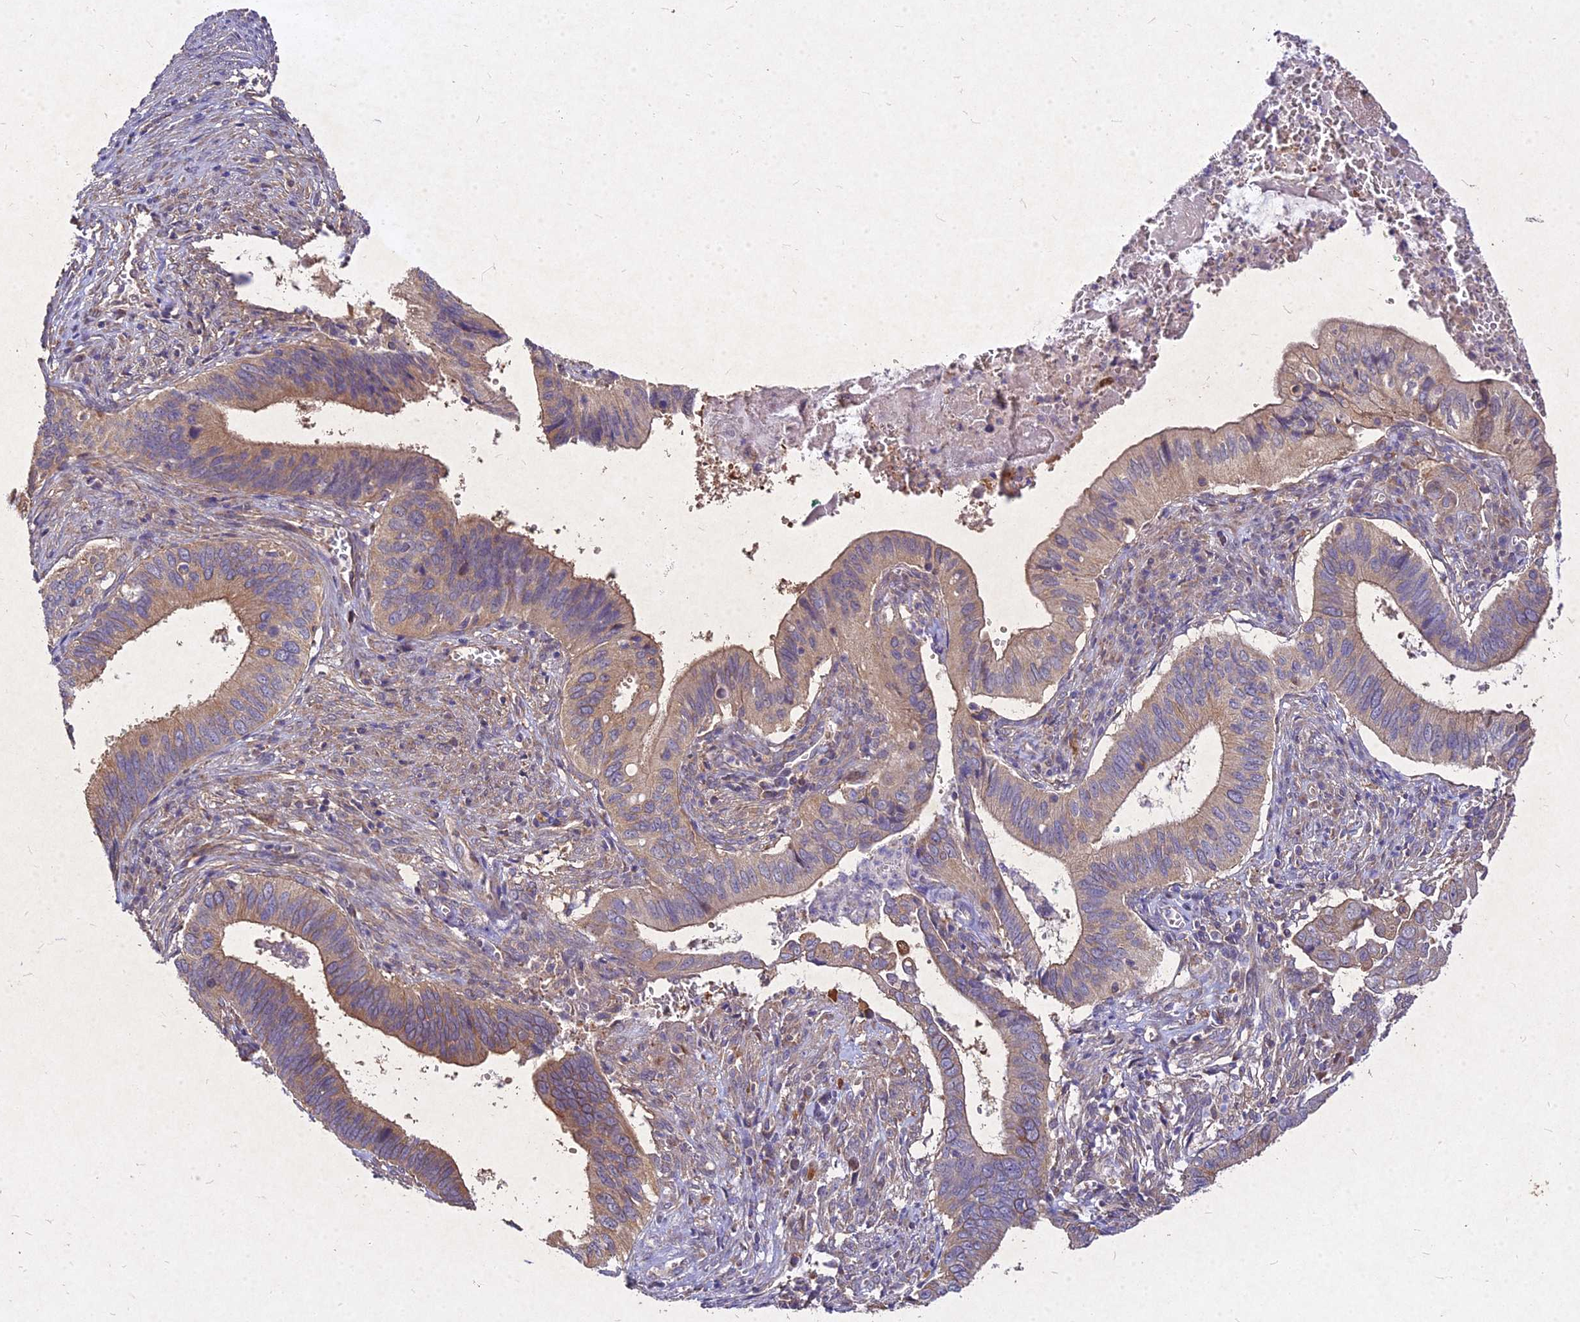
{"staining": {"intensity": "moderate", "quantity": ">75%", "location": "cytoplasmic/membranous"}, "tissue": "cervical cancer", "cell_type": "Tumor cells", "image_type": "cancer", "snomed": [{"axis": "morphology", "description": "Adenocarcinoma, NOS"}, {"axis": "topography", "description": "Cervix"}], "caption": "The micrograph demonstrates staining of adenocarcinoma (cervical), revealing moderate cytoplasmic/membranous protein staining (brown color) within tumor cells.", "gene": "SKA1", "patient": {"sex": "female", "age": 42}}